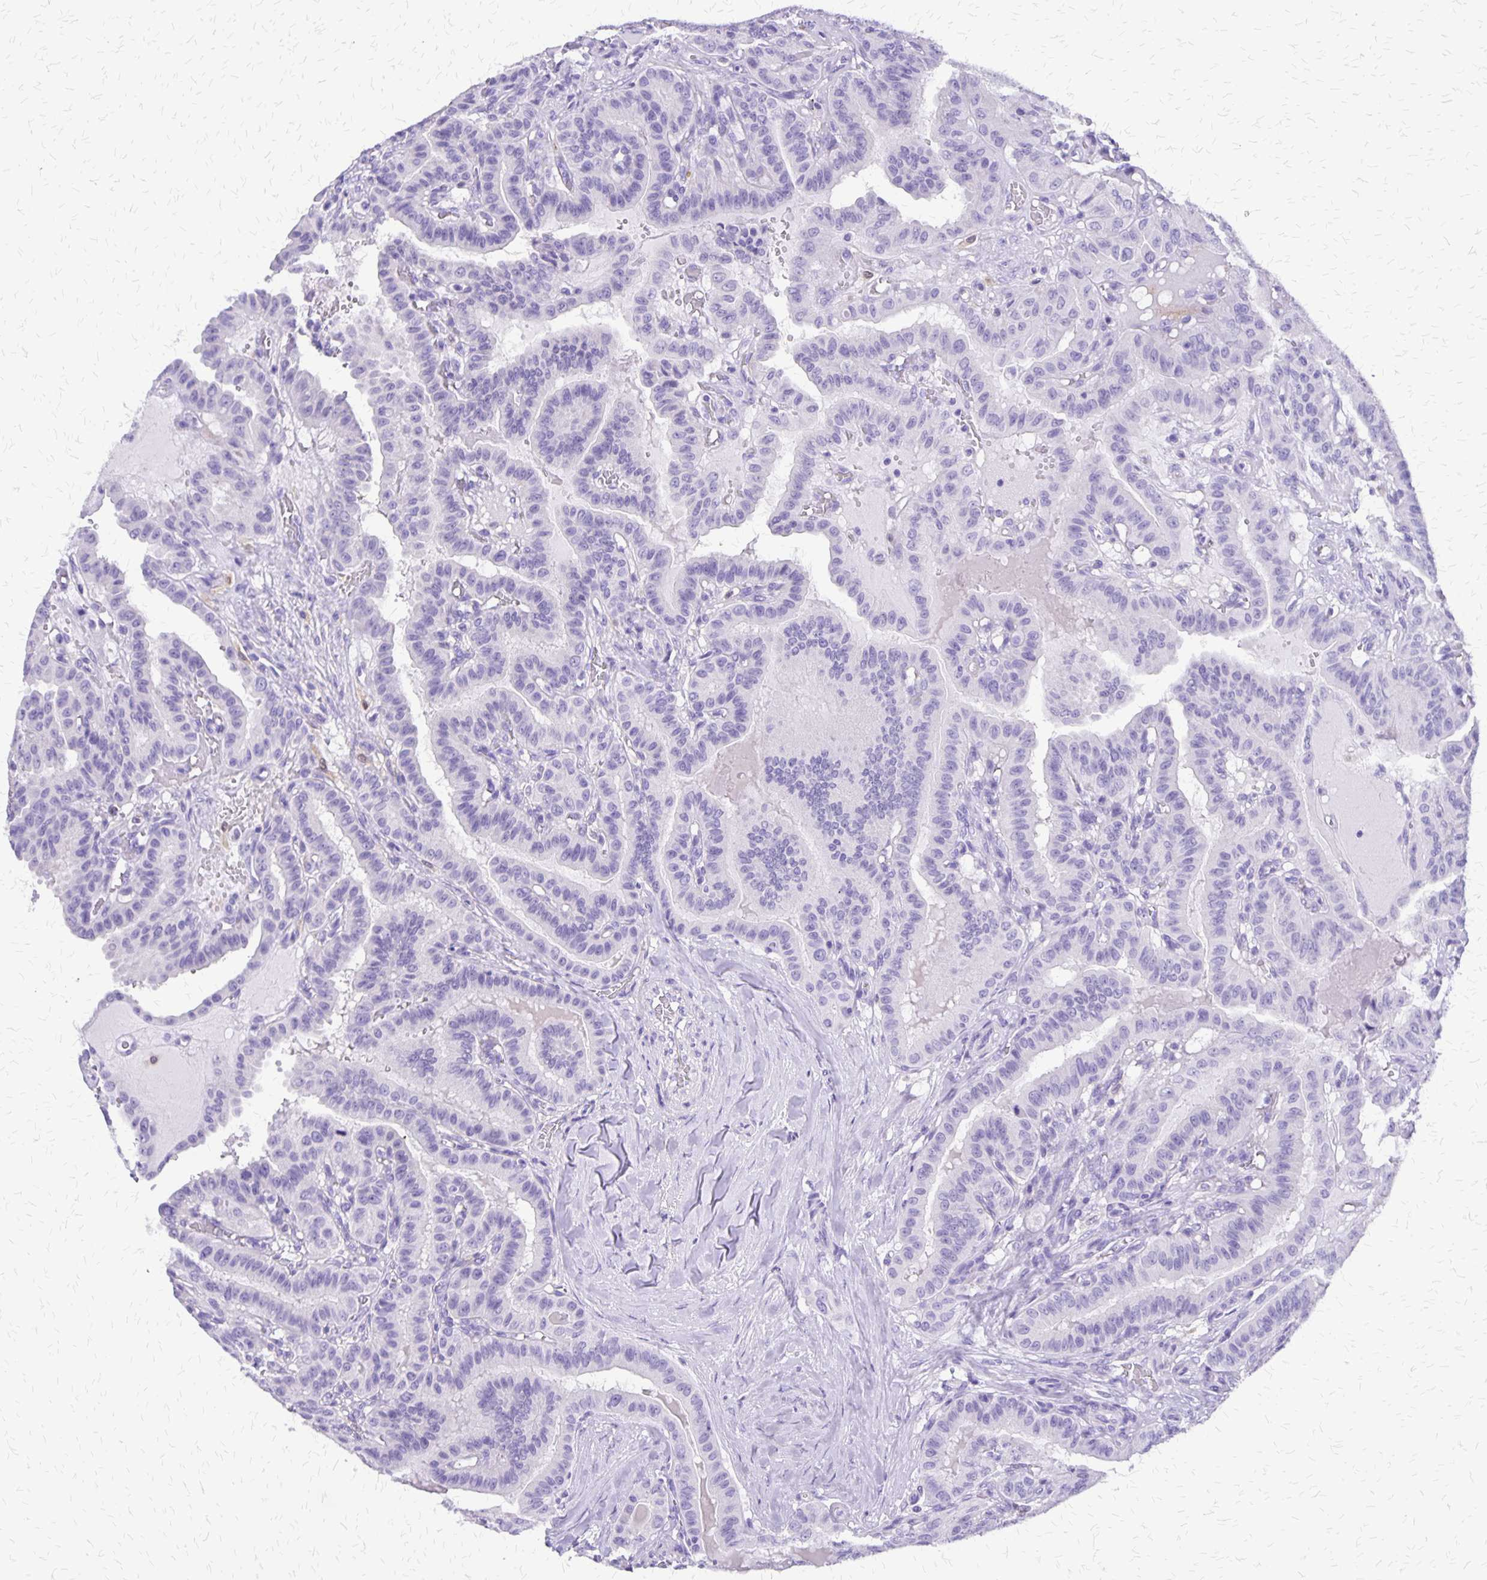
{"staining": {"intensity": "negative", "quantity": "none", "location": "none"}, "tissue": "thyroid cancer", "cell_type": "Tumor cells", "image_type": "cancer", "snomed": [{"axis": "morphology", "description": "Papillary adenocarcinoma, NOS"}, {"axis": "topography", "description": "Thyroid gland"}], "caption": "The micrograph displays no significant expression in tumor cells of papillary adenocarcinoma (thyroid).", "gene": "SLC13A2", "patient": {"sex": "male", "age": 87}}